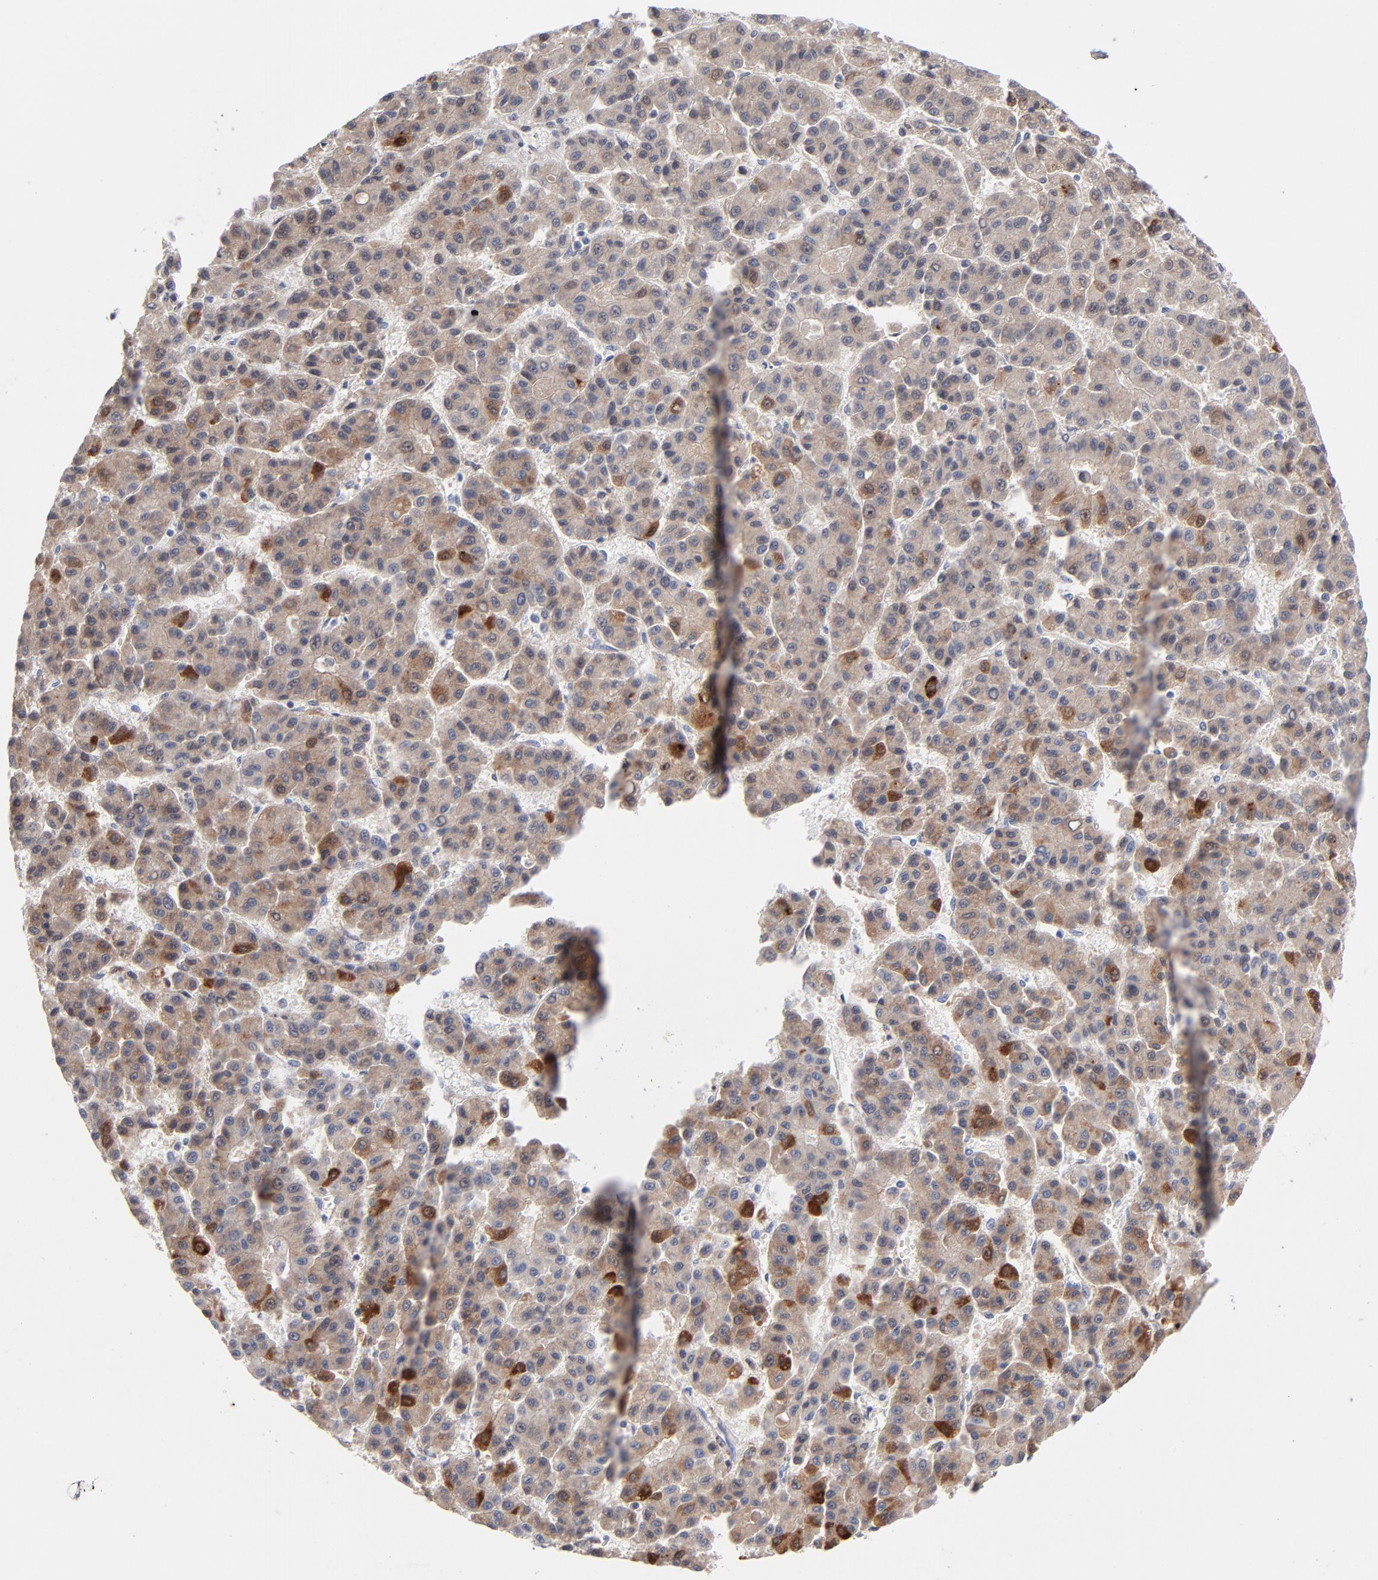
{"staining": {"intensity": "strong", "quantity": "<25%", "location": "cytoplasmic/membranous"}, "tissue": "liver cancer", "cell_type": "Tumor cells", "image_type": "cancer", "snomed": [{"axis": "morphology", "description": "Carcinoma, Hepatocellular, NOS"}, {"axis": "topography", "description": "Liver"}], "caption": "IHC (DAB) staining of human liver cancer demonstrates strong cytoplasmic/membranous protein expression in approximately <25% of tumor cells.", "gene": "CHCHD10", "patient": {"sex": "male", "age": 70}}